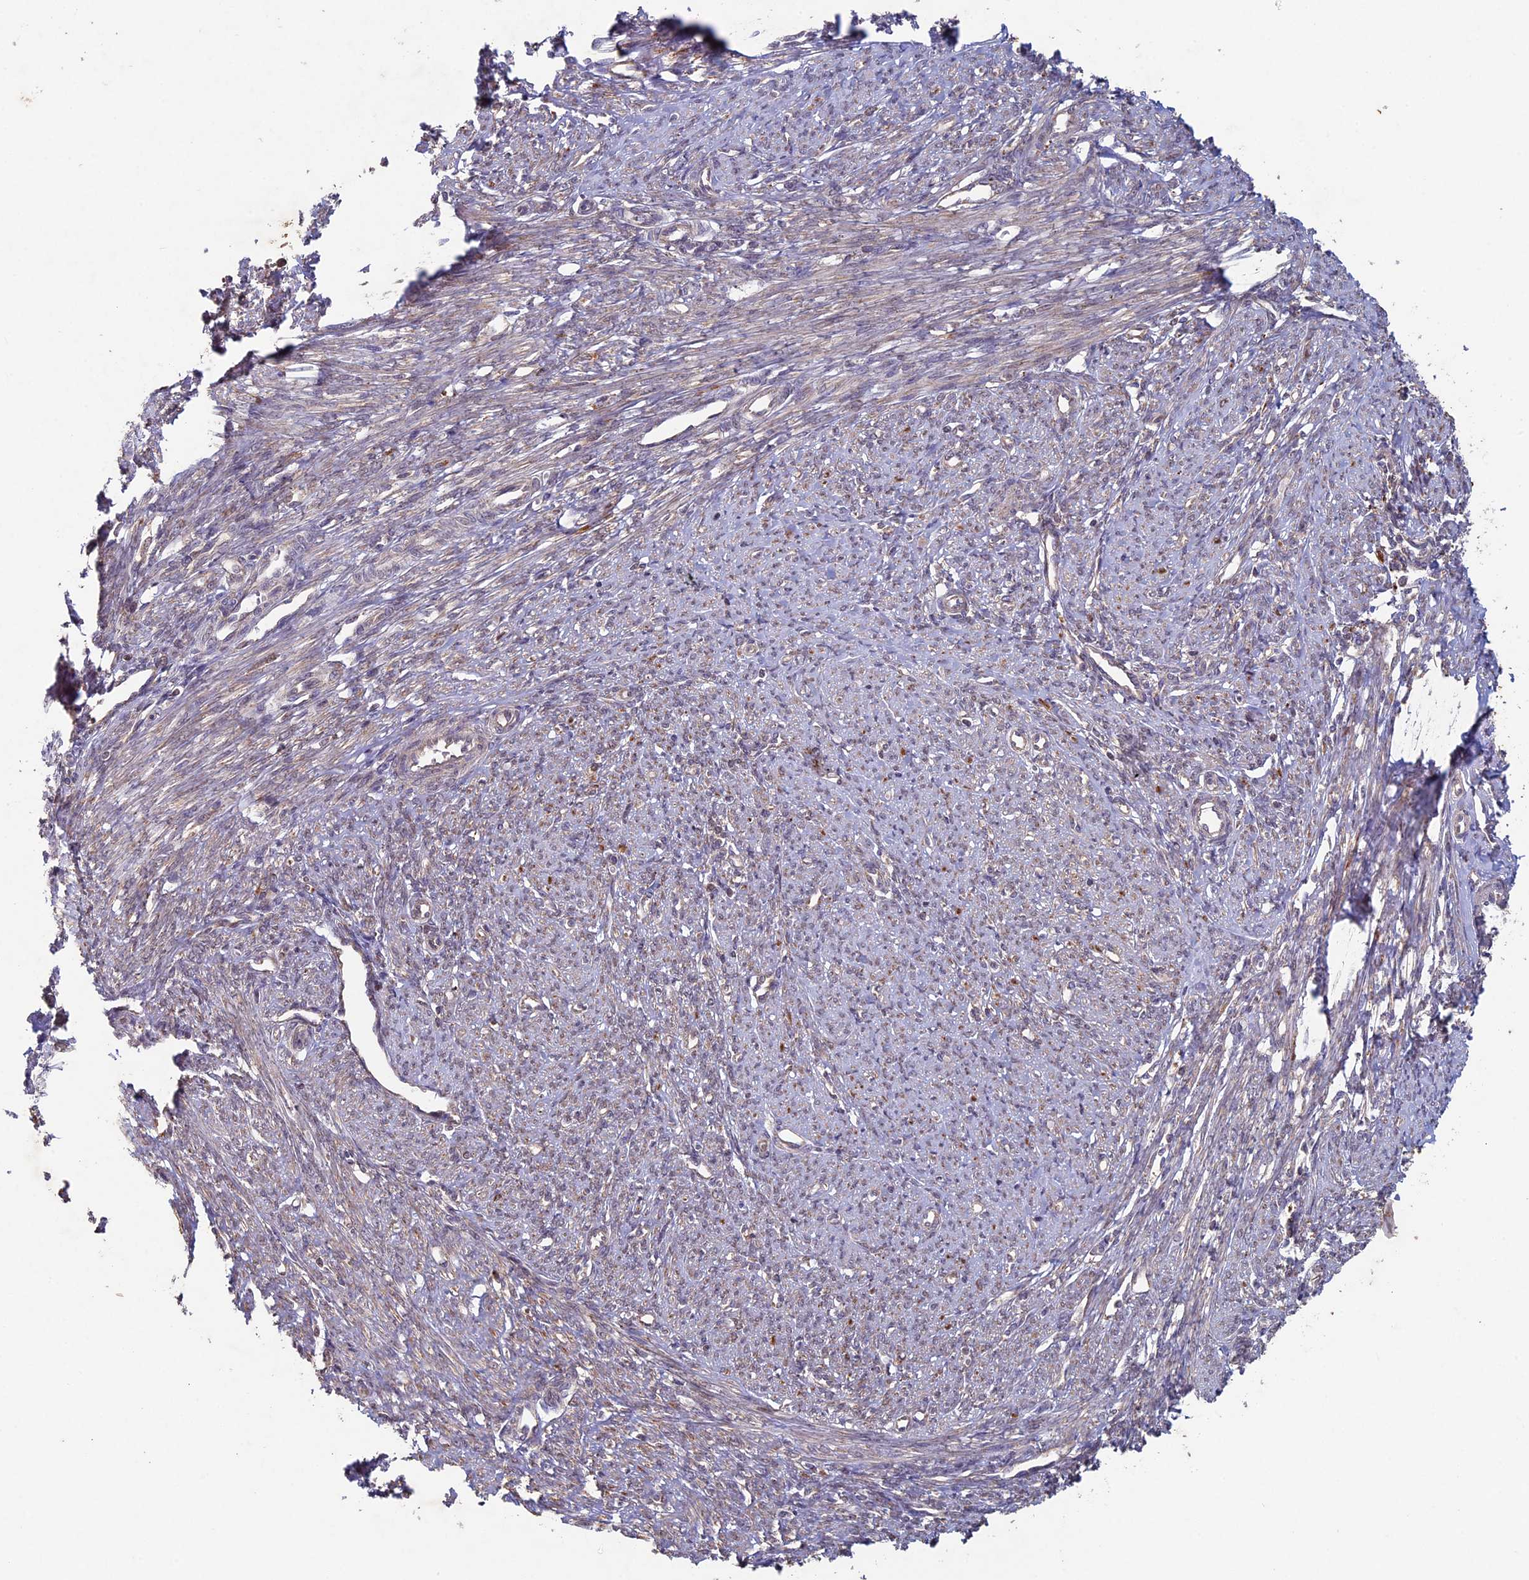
{"staining": {"intensity": "weak", "quantity": "25%-75%", "location": "cytoplasmic/membranous"}, "tissue": "smooth muscle", "cell_type": "Smooth muscle cells", "image_type": "normal", "snomed": [{"axis": "morphology", "description": "Normal tissue, NOS"}, {"axis": "topography", "description": "Smooth muscle"}, {"axis": "topography", "description": "Uterus"}], "caption": "Smooth muscle was stained to show a protein in brown. There is low levels of weak cytoplasmic/membranous staining in about 25%-75% of smooth muscle cells. The staining was performed using DAB (3,3'-diaminobenzidine) to visualize the protein expression in brown, while the nuclei were stained in blue with hematoxylin (Magnification: 20x).", "gene": "RCCD1", "patient": {"sex": "female", "age": 59}}